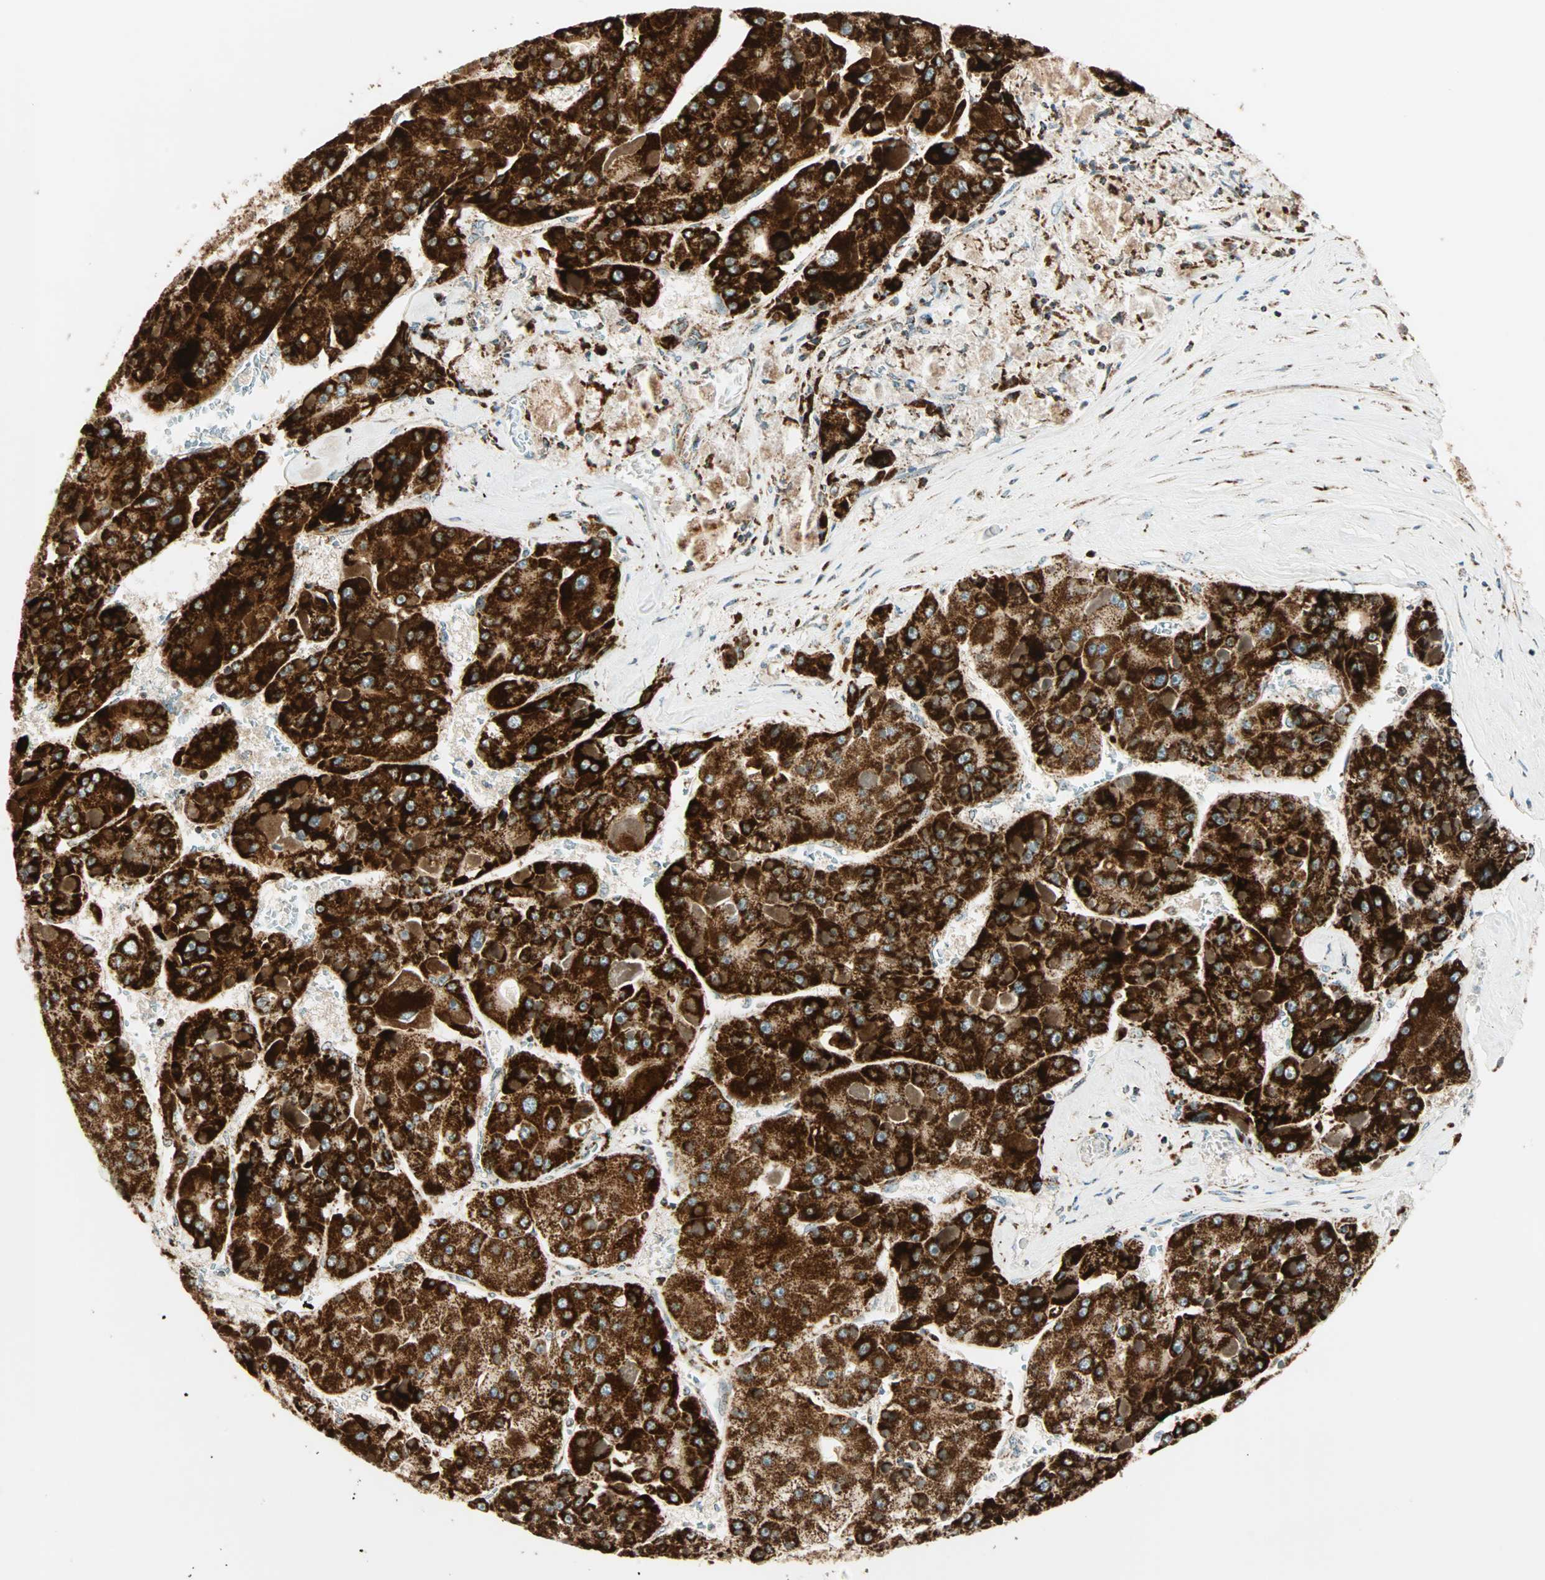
{"staining": {"intensity": "strong", "quantity": ">75%", "location": "cytoplasmic/membranous"}, "tissue": "liver cancer", "cell_type": "Tumor cells", "image_type": "cancer", "snomed": [{"axis": "morphology", "description": "Carcinoma, Hepatocellular, NOS"}, {"axis": "topography", "description": "Liver"}], "caption": "Immunohistochemical staining of liver cancer demonstrates strong cytoplasmic/membranous protein expression in approximately >75% of tumor cells.", "gene": "SPRY4", "patient": {"sex": "female", "age": 73}}